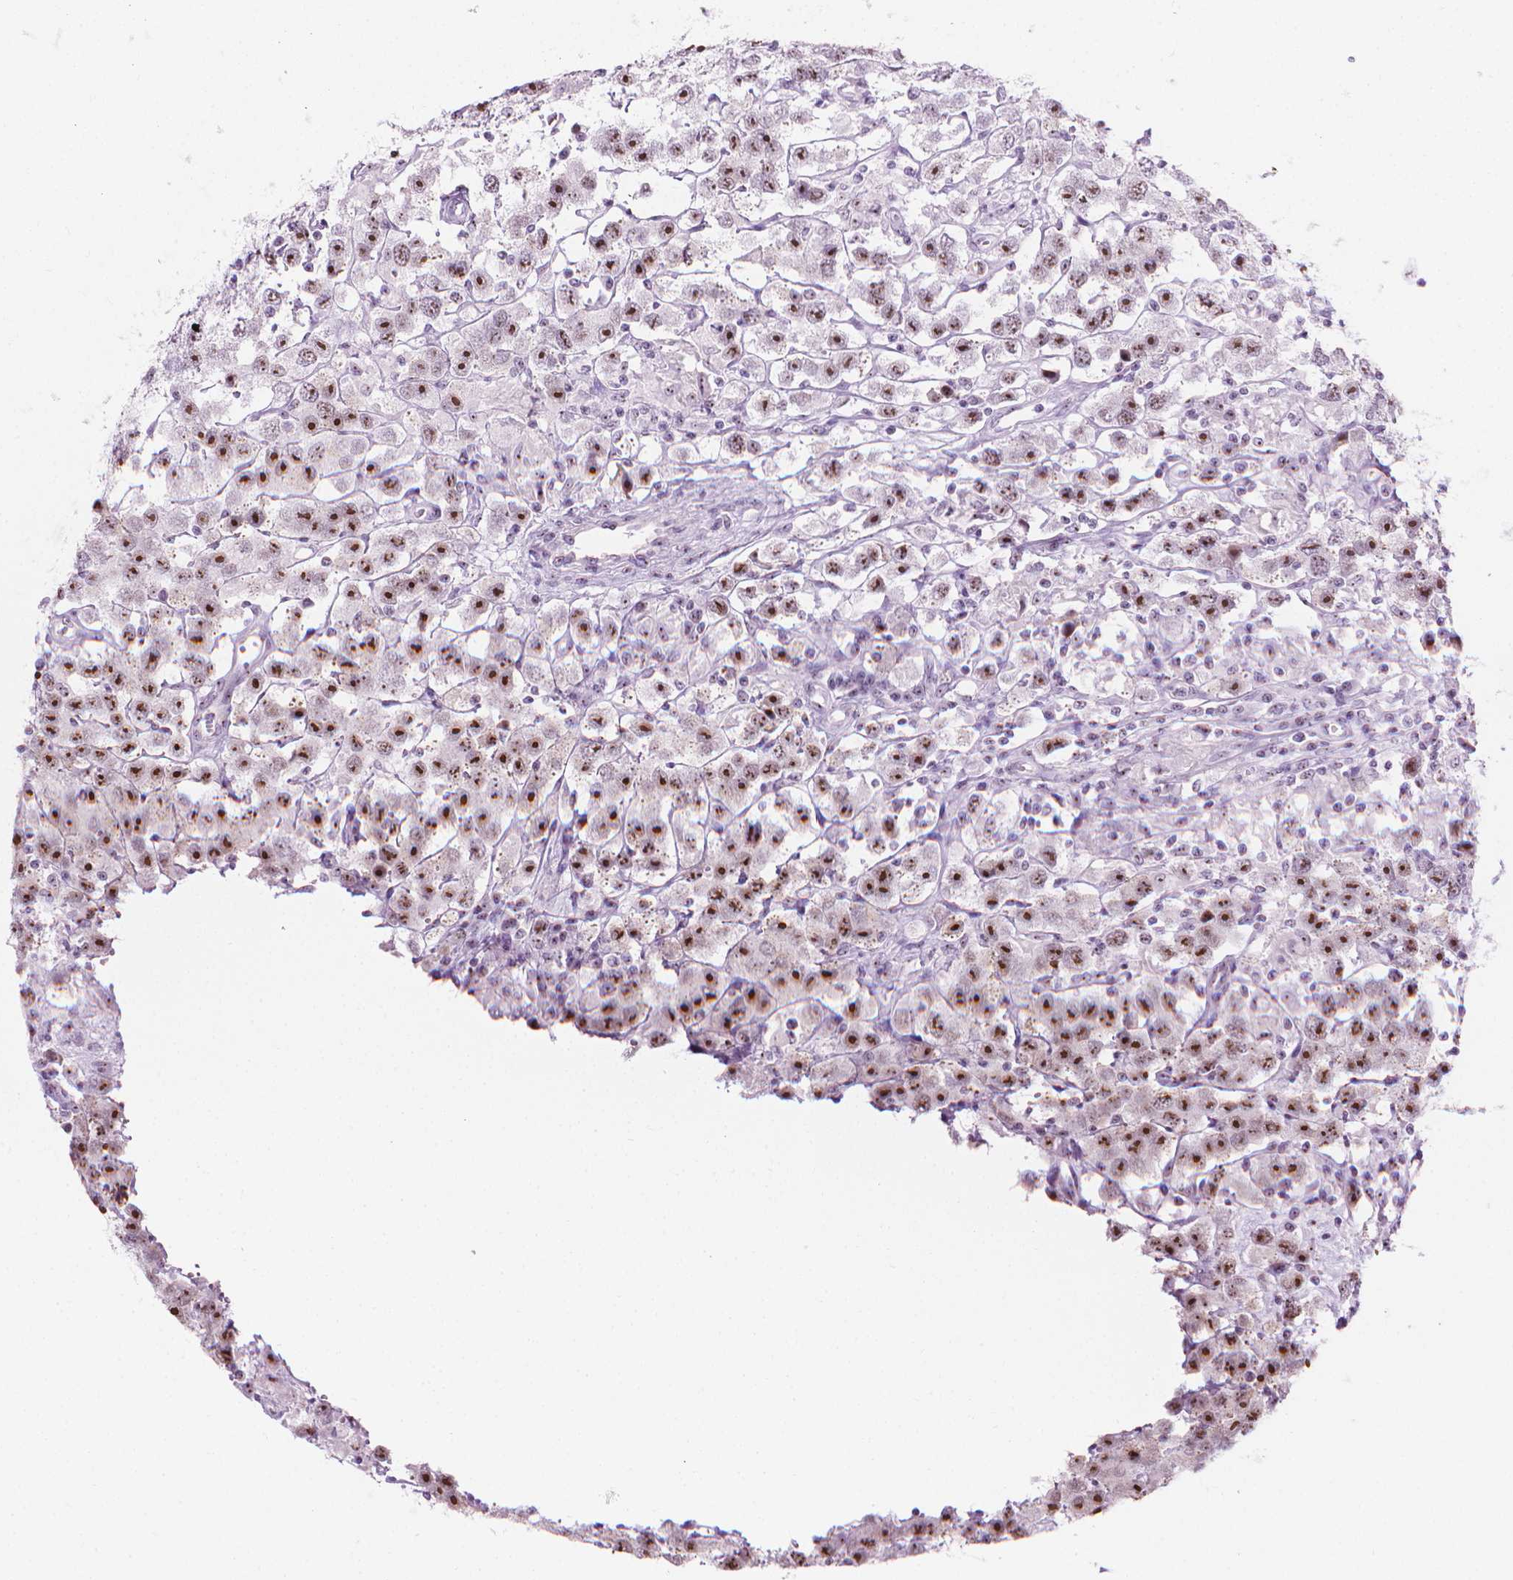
{"staining": {"intensity": "strong", "quantity": "25%-75%", "location": "nuclear"}, "tissue": "testis cancer", "cell_type": "Tumor cells", "image_type": "cancer", "snomed": [{"axis": "morphology", "description": "Seminoma, NOS"}, {"axis": "topography", "description": "Testis"}], "caption": "Immunohistochemical staining of human testis seminoma demonstrates strong nuclear protein staining in about 25%-75% of tumor cells.", "gene": "NOL7", "patient": {"sex": "male", "age": 45}}